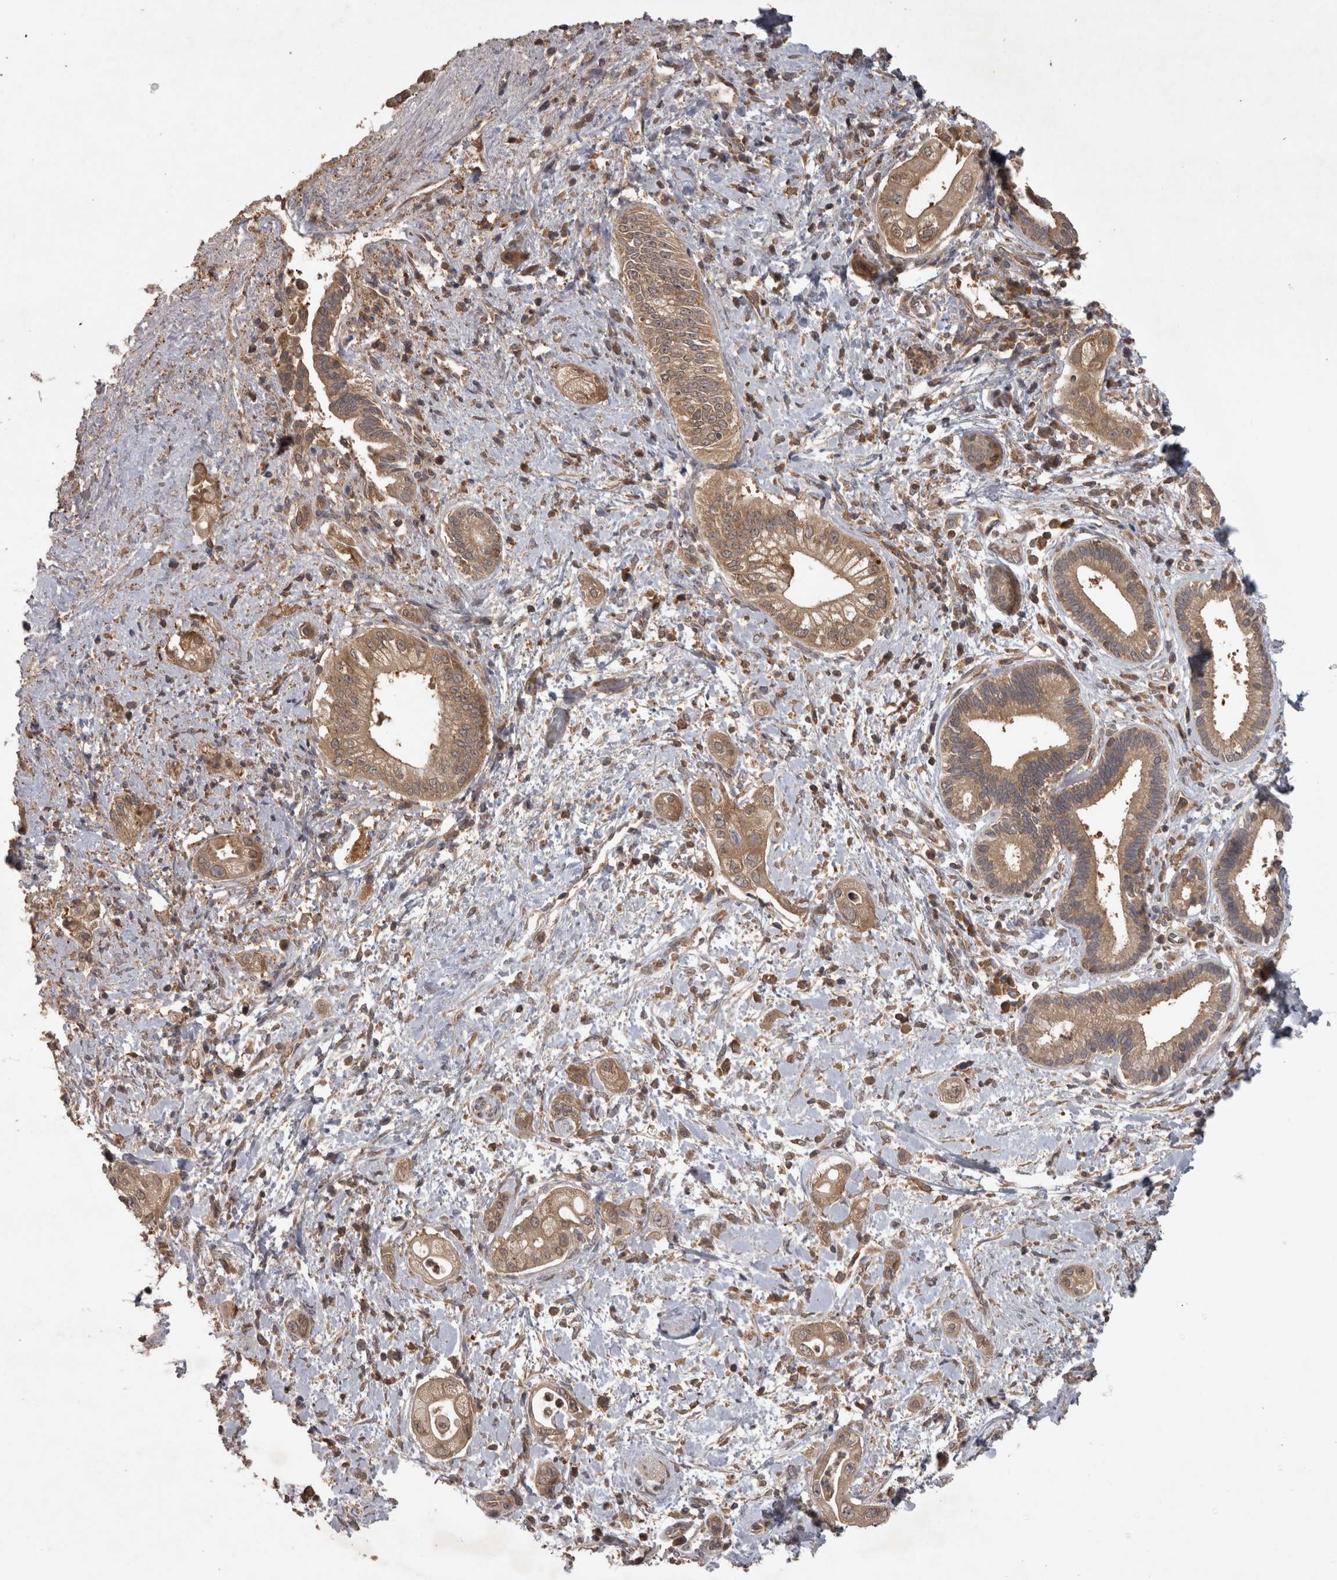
{"staining": {"intensity": "moderate", "quantity": ">75%", "location": "cytoplasmic/membranous"}, "tissue": "pancreatic cancer", "cell_type": "Tumor cells", "image_type": "cancer", "snomed": [{"axis": "morphology", "description": "Adenocarcinoma, NOS"}, {"axis": "topography", "description": "Pancreas"}], "caption": "Pancreatic cancer stained with immunohistochemistry (IHC) exhibits moderate cytoplasmic/membranous staining in approximately >75% of tumor cells.", "gene": "MICU3", "patient": {"sex": "male", "age": 58}}